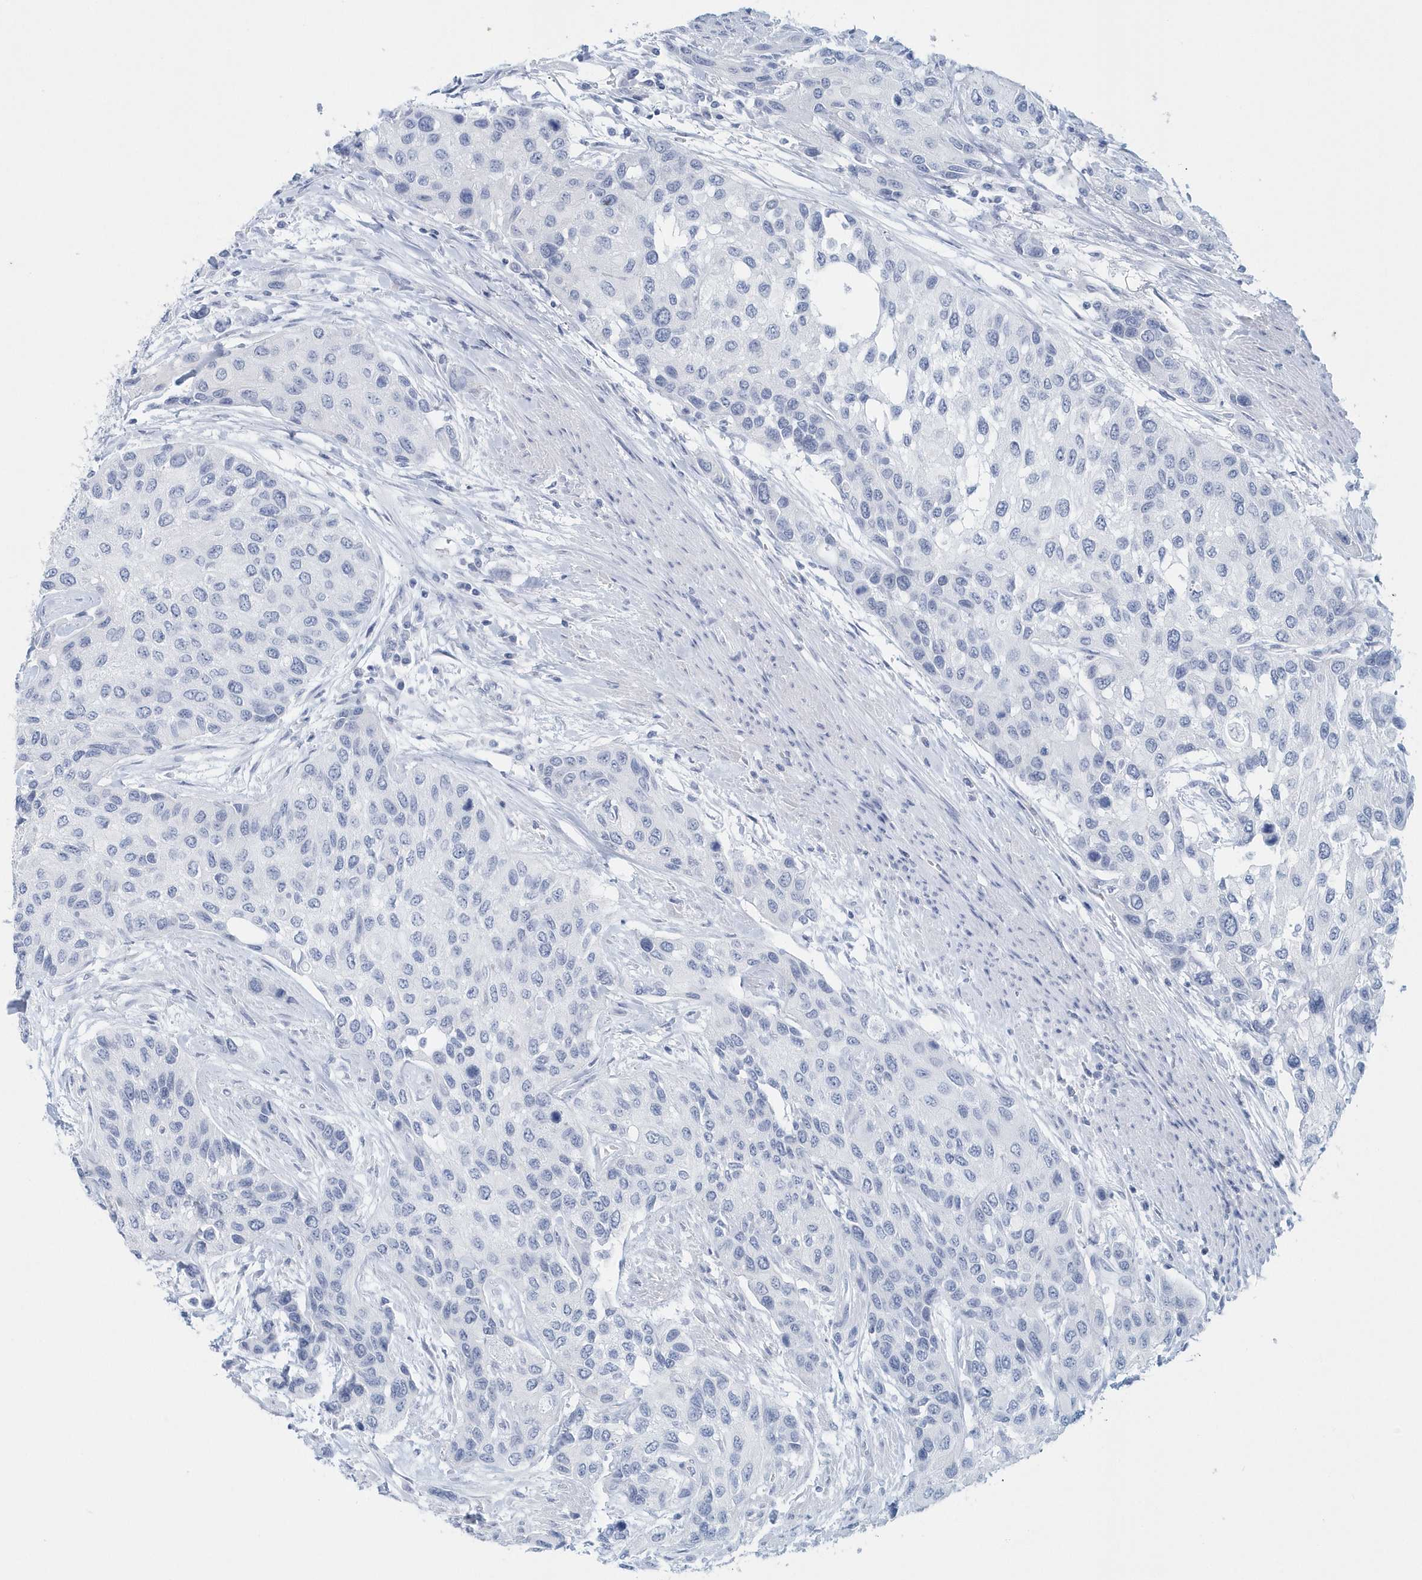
{"staining": {"intensity": "negative", "quantity": "none", "location": "none"}, "tissue": "urothelial cancer", "cell_type": "Tumor cells", "image_type": "cancer", "snomed": [{"axis": "morphology", "description": "Normal tissue, NOS"}, {"axis": "morphology", "description": "Urothelial carcinoma, High grade"}, {"axis": "topography", "description": "Vascular tissue"}, {"axis": "topography", "description": "Urinary bladder"}], "caption": "IHC micrograph of human urothelial cancer stained for a protein (brown), which shows no positivity in tumor cells. Nuclei are stained in blue.", "gene": "PTPRO", "patient": {"sex": "female", "age": 56}}